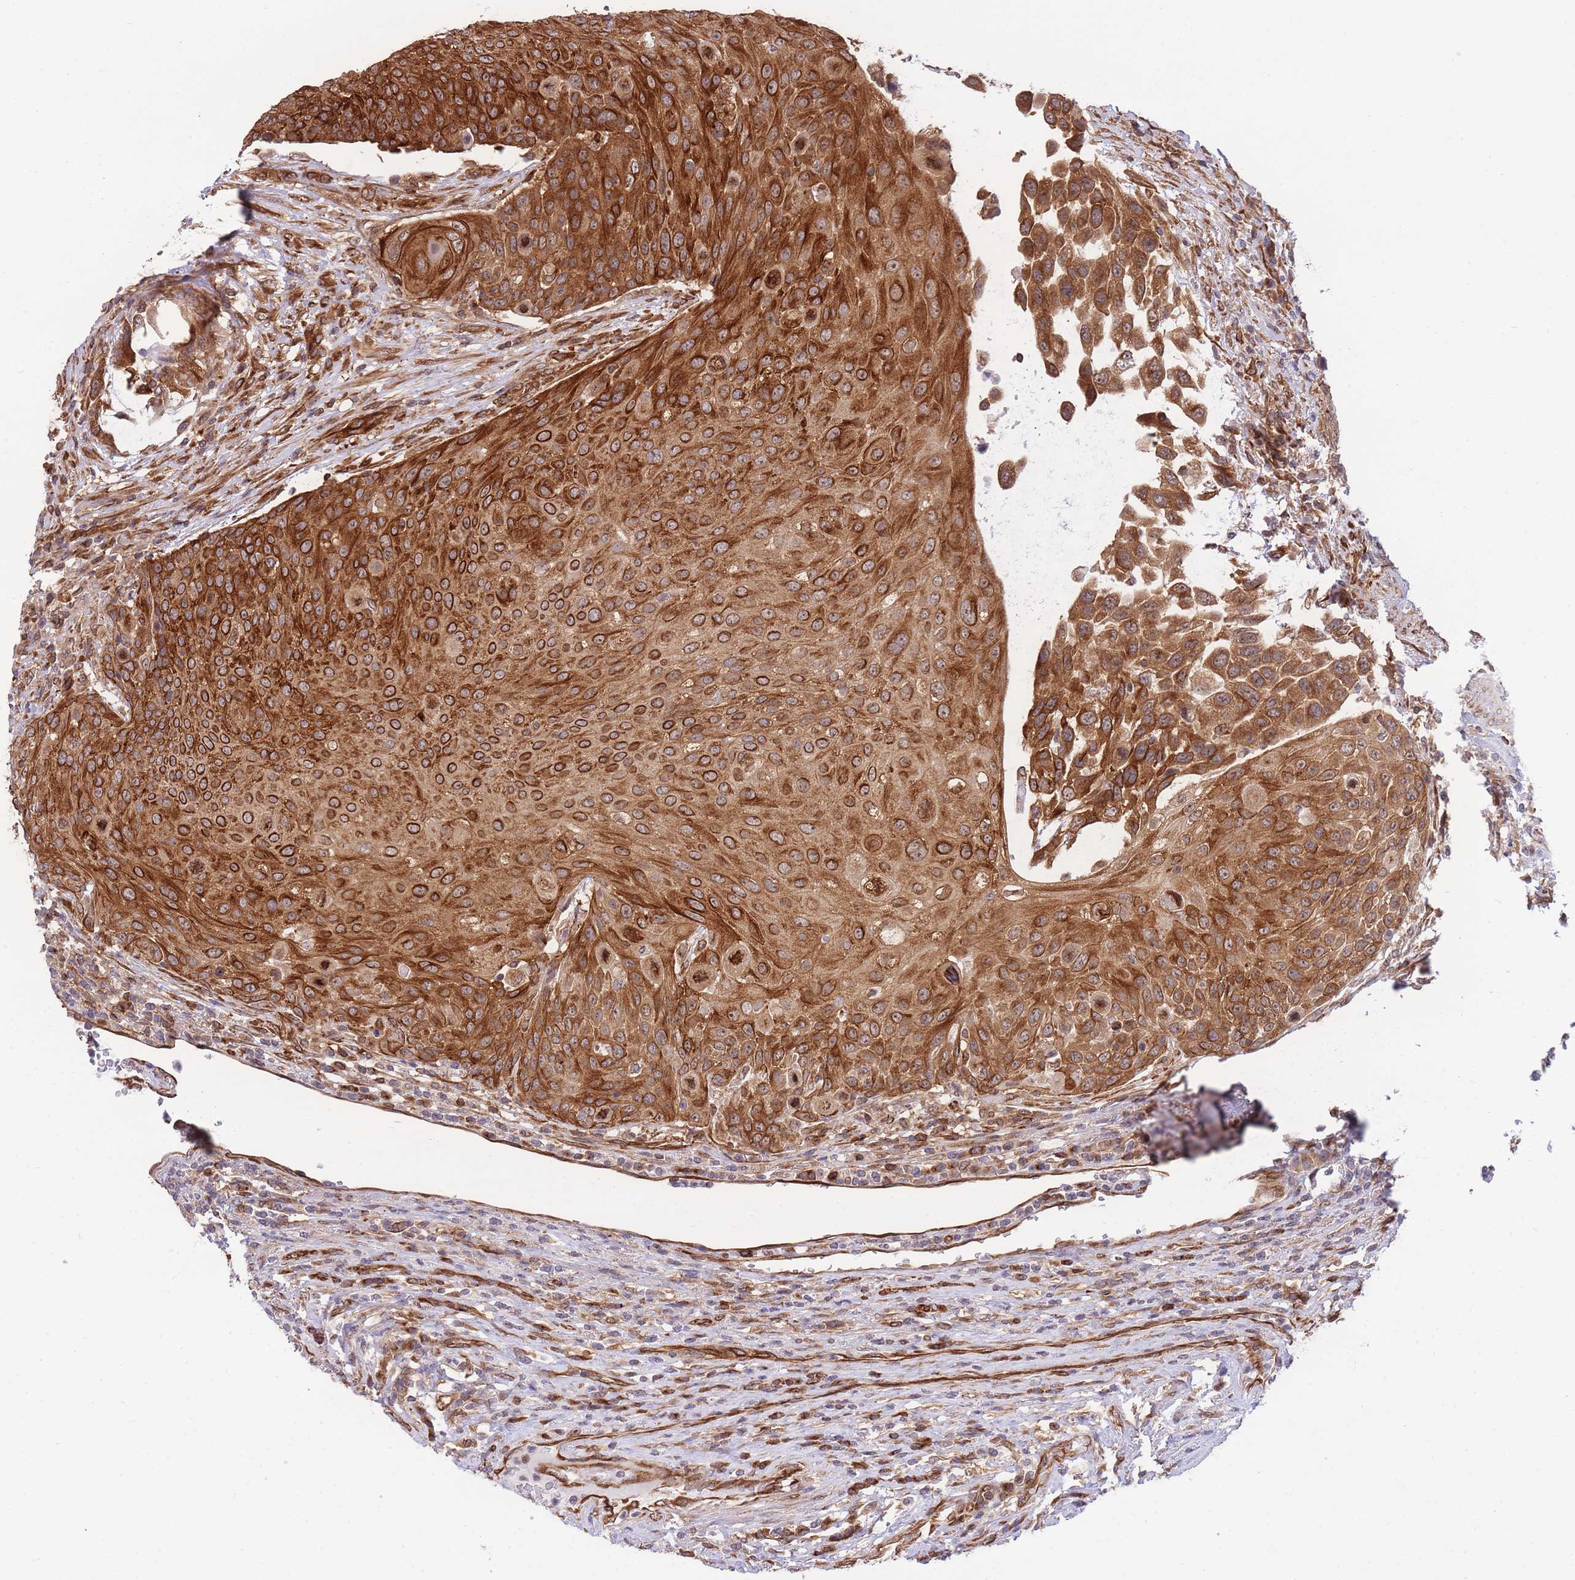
{"staining": {"intensity": "strong", "quantity": ">75%", "location": "cytoplasmic/membranous"}, "tissue": "urothelial cancer", "cell_type": "Tumor cells", "image_type": "cancer", "snomed": [{"axis": "morphology", "description": "Urothelial carcinoma, High grade"}, {"axis": "topography", "description": "Urinary bladder"}], "caption": "Brown immunohistochemical staining in human urothelial carcinoma (high-grade) reveals strong cytoplasmic/membranous positivity in about >75% of tumor cells.", "gene": "EXOSC8", "patient": {"sex": "female", "age": 70}}